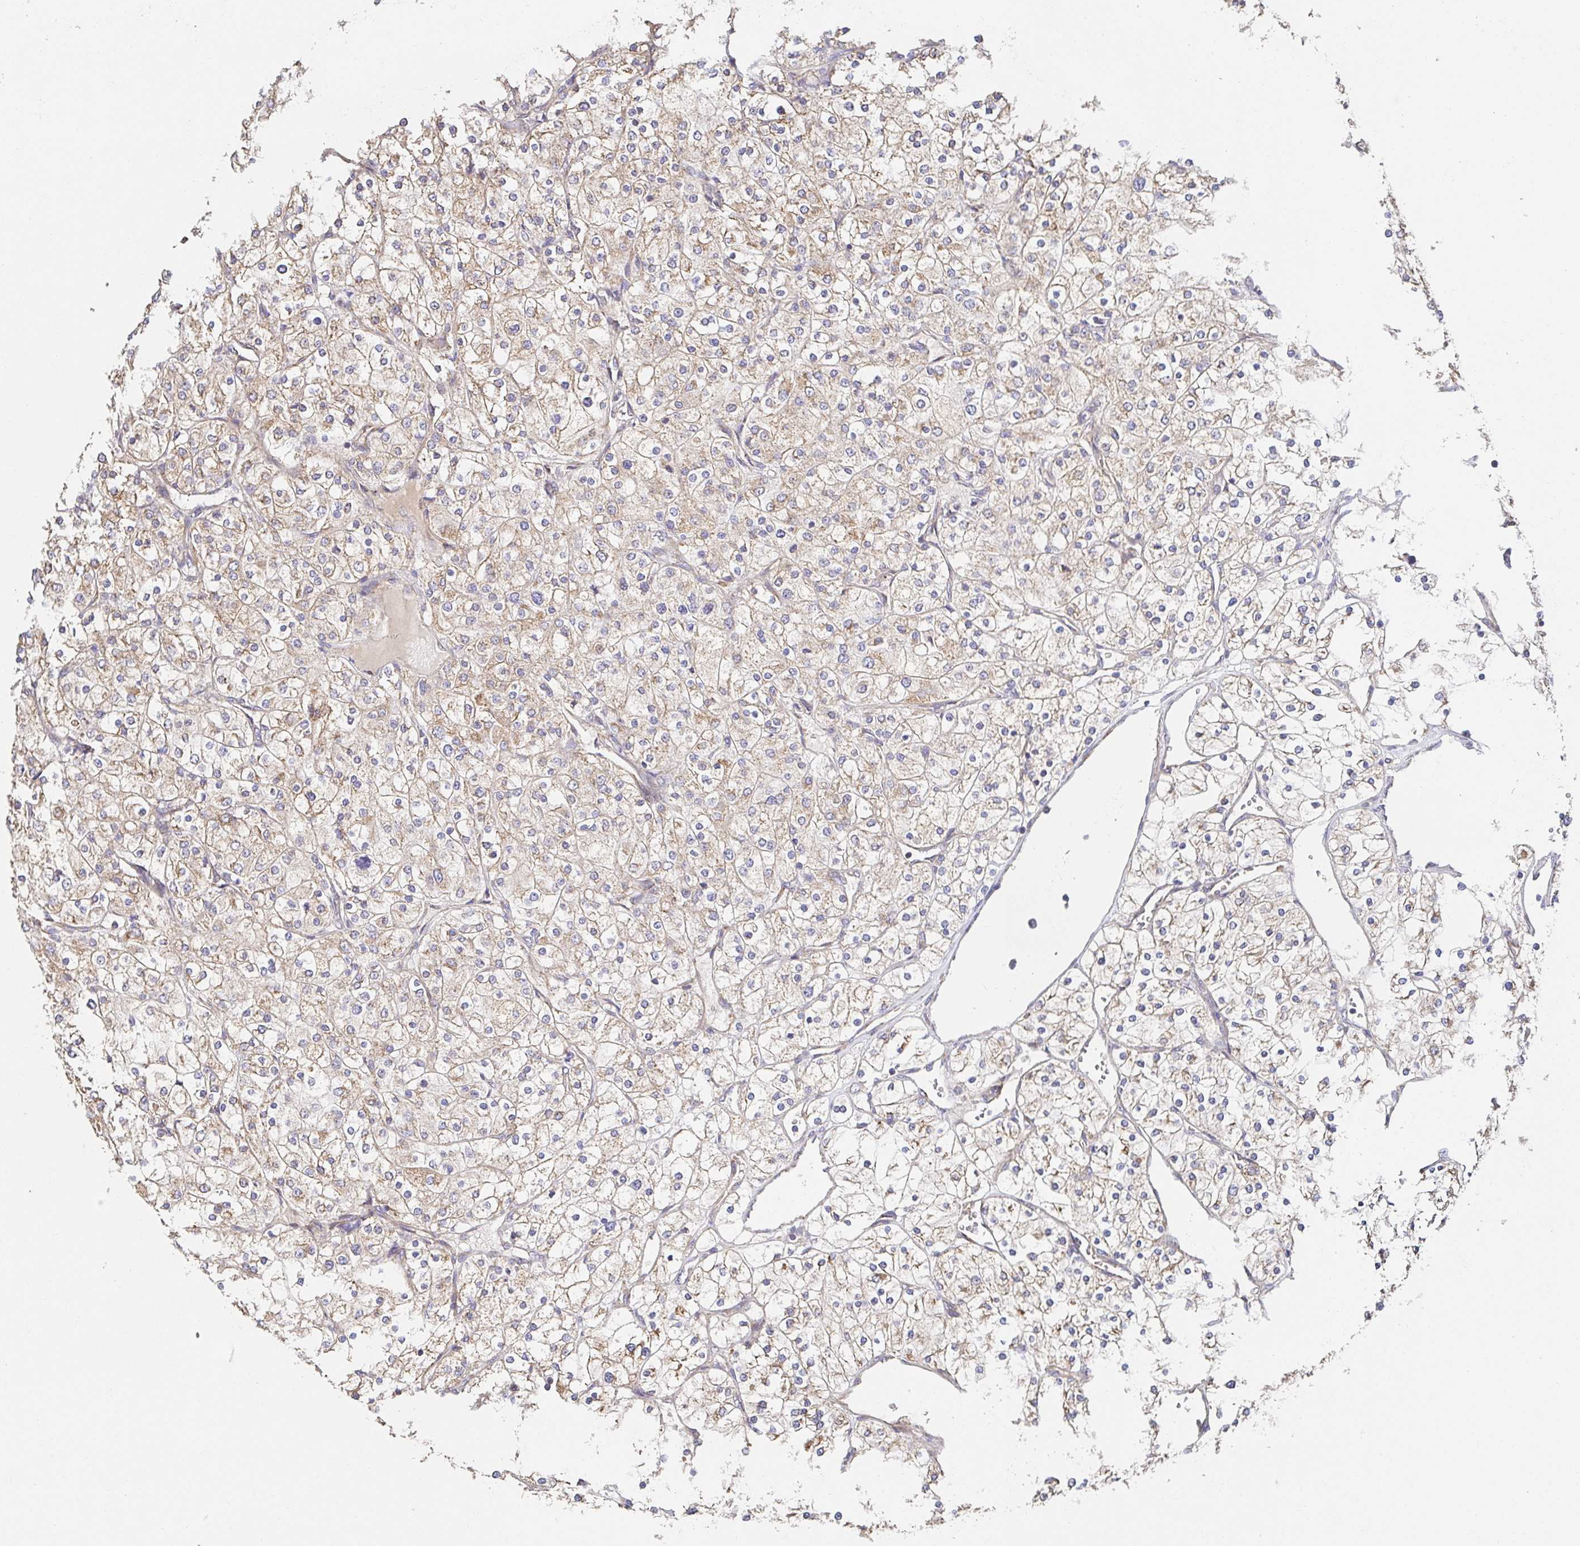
{"staining": {"intensity": "weak", "quantity": ">75%", "location": "cytoplasmic/membranous"}, "tissue": "renal cancer", "cell_type": "Tumor cells", "image_type": "cancer", "snomed": [{"axis": "morphology", "description": "Adenocarcinoma, NOS"}, {"axis": "topography", "description": "Kidney"}], "caption": "This micrograph exhibits adenocarcinoma (renal) stained with IHC to label a protein in brown. The cytoplasmic/membranous of tumor cells show weak positivity for the protein. Nuclei are counter-stained blue.", "gene": "APBB1", "patient": {"sex": "male", "age": 80}}